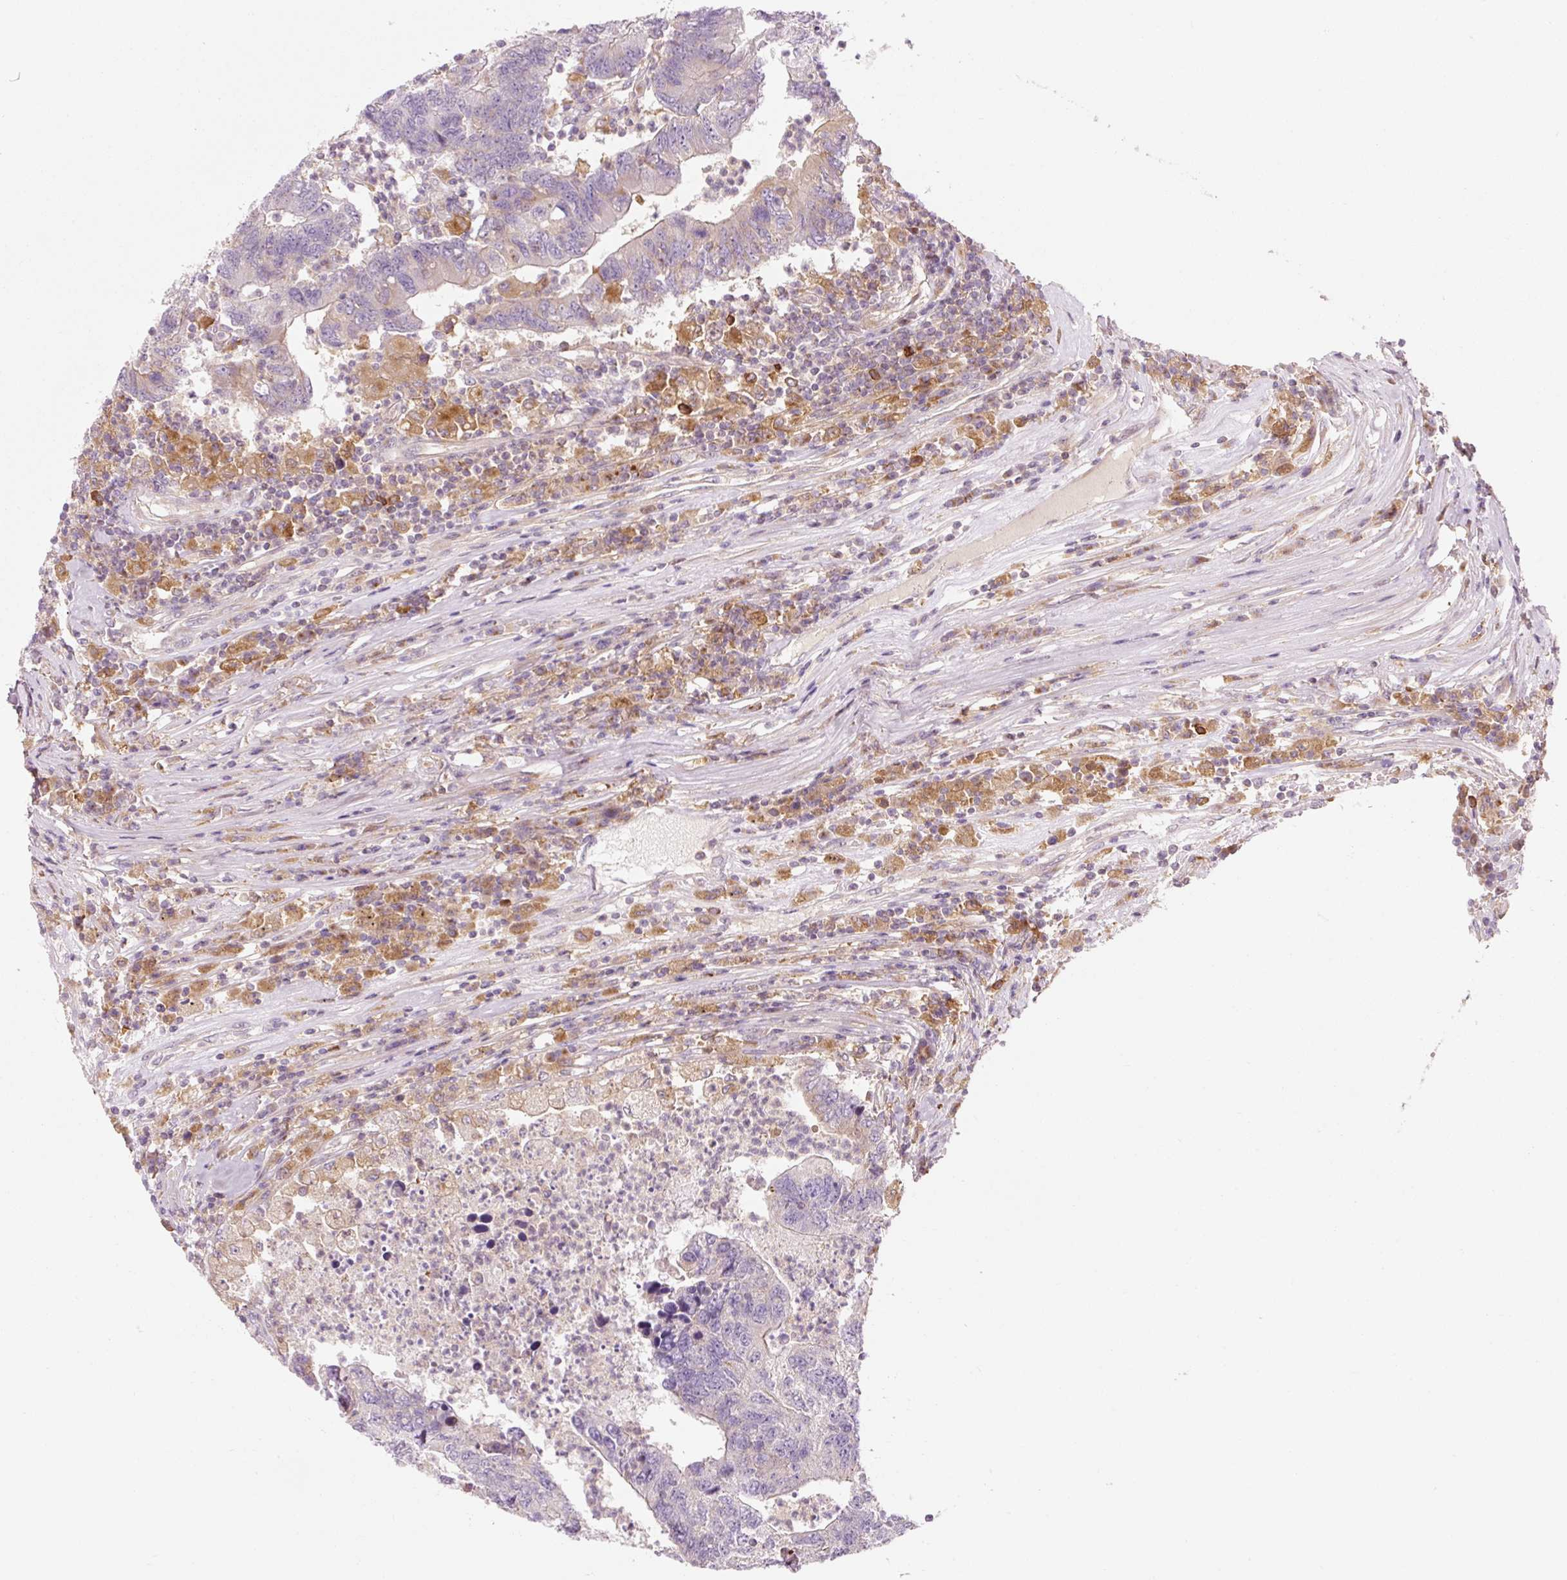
{"staining": {"intensity": "negative", "quantity": "none", "location": "none"}, "tissue": "colorectal cancer", "cell_type": "Tumor cells", "image_type": "cancer", "snomed": [{"axis": "morphology", "description": "Adenocarcinoma, NOS"}, {"axis": "topography", "description": "Colon"}], "caption": "Immunohistochemistry (IHC) histopathology image of human colorectal cancer stained for a protein (brown), which shows no staining in tumor cells. (DAB immunohistochemistry (IHC), high magnification).", "gene": "NAPA", "patient": {"sex": "female", "age": 48}}